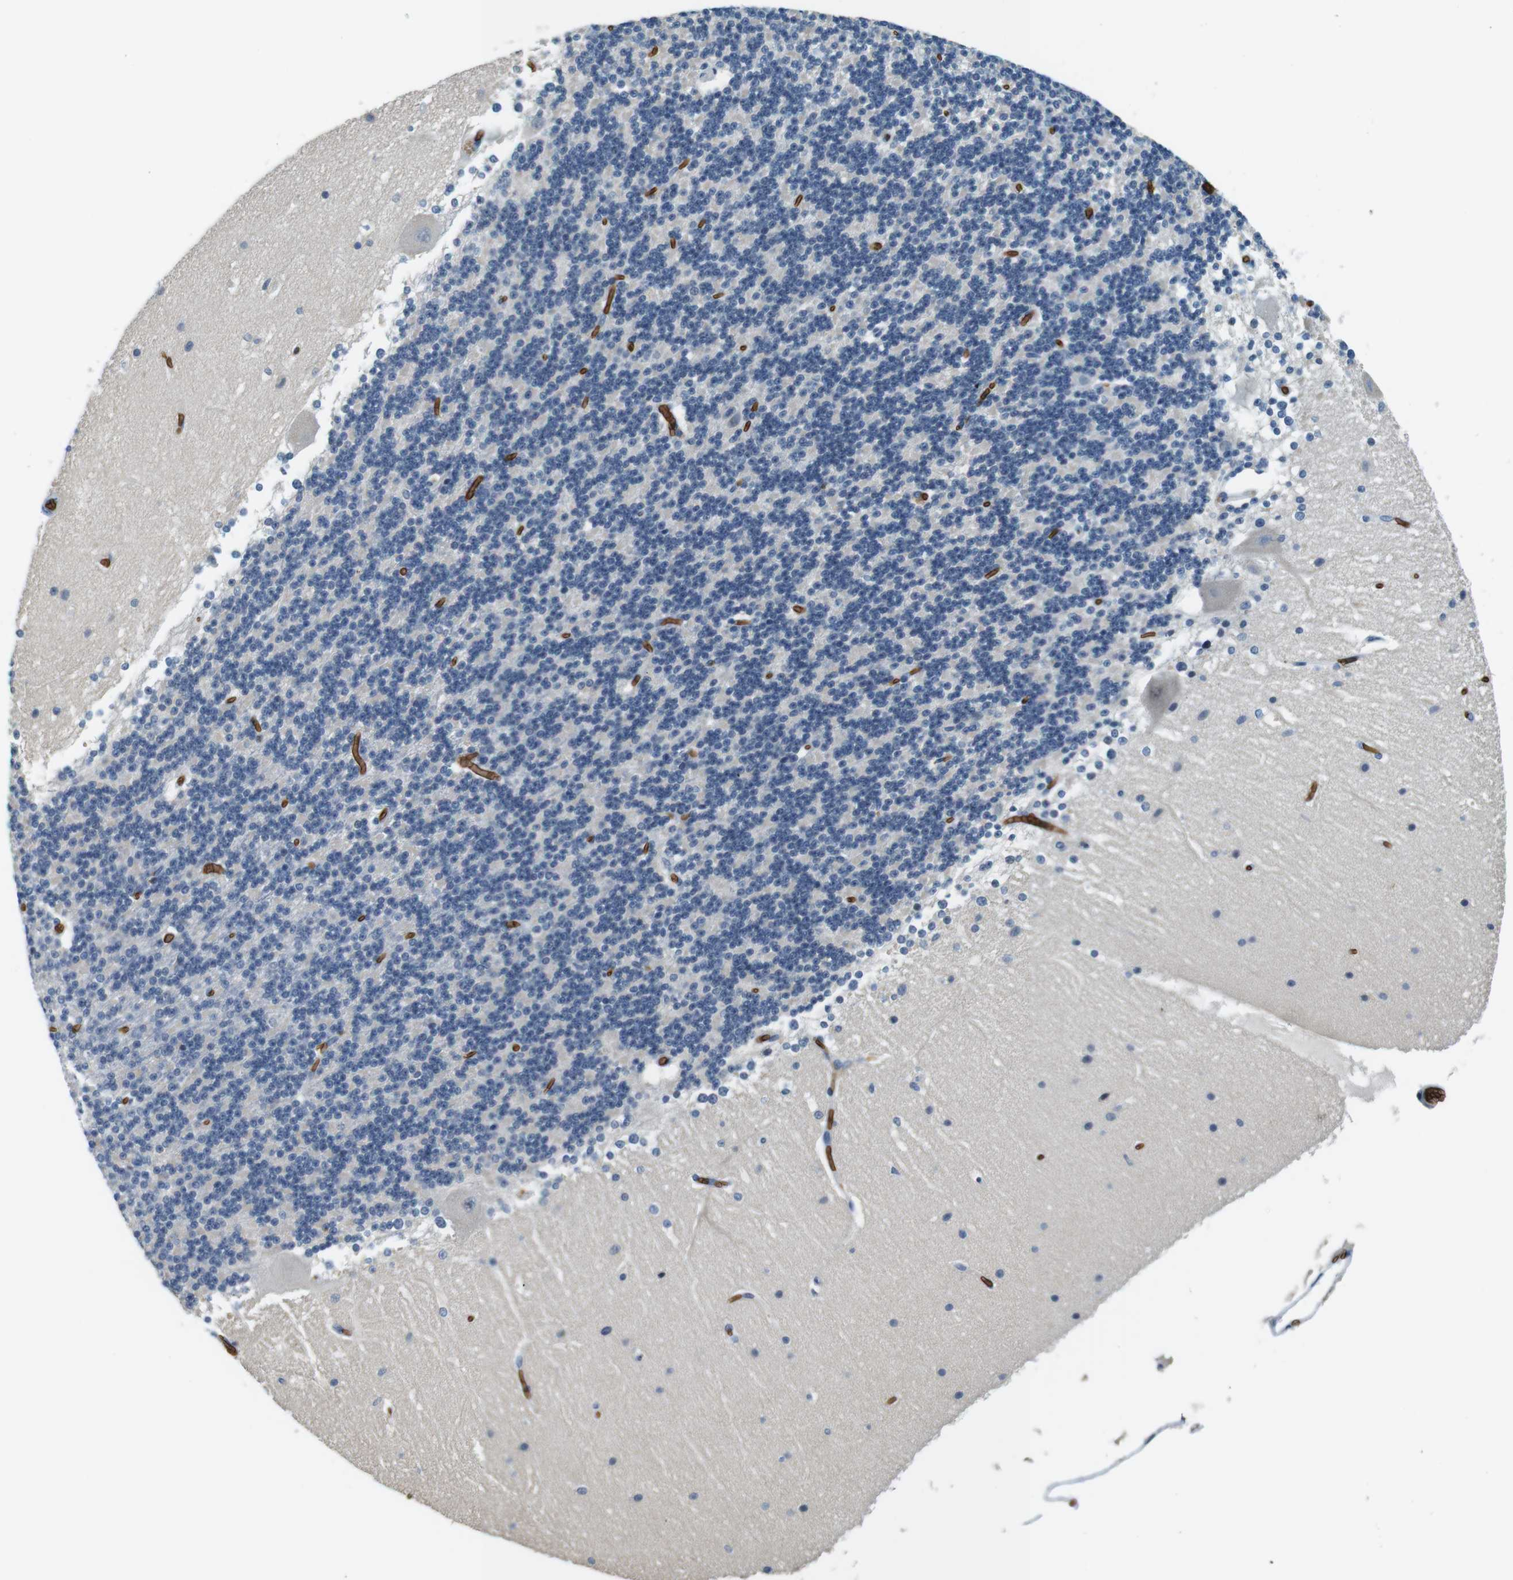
{"staining": {"intensity": "negative", "quantity": "none", "location": "none"}, "tissue": "cerebellum", "cell_type": "Cells in granular layer", "image_type": "normal", "snomed": [{"axis": "morphology", "description": "Normal tissue, NOS"}, {"axis": "topography", "description": "Cerebellum"}], "caption": "The histopathology image shows no staining of cells in granular layer in unremarkable cerebellum.", "gene": "SLC4A1", "patient": {"sex": "female", "age": 19}}